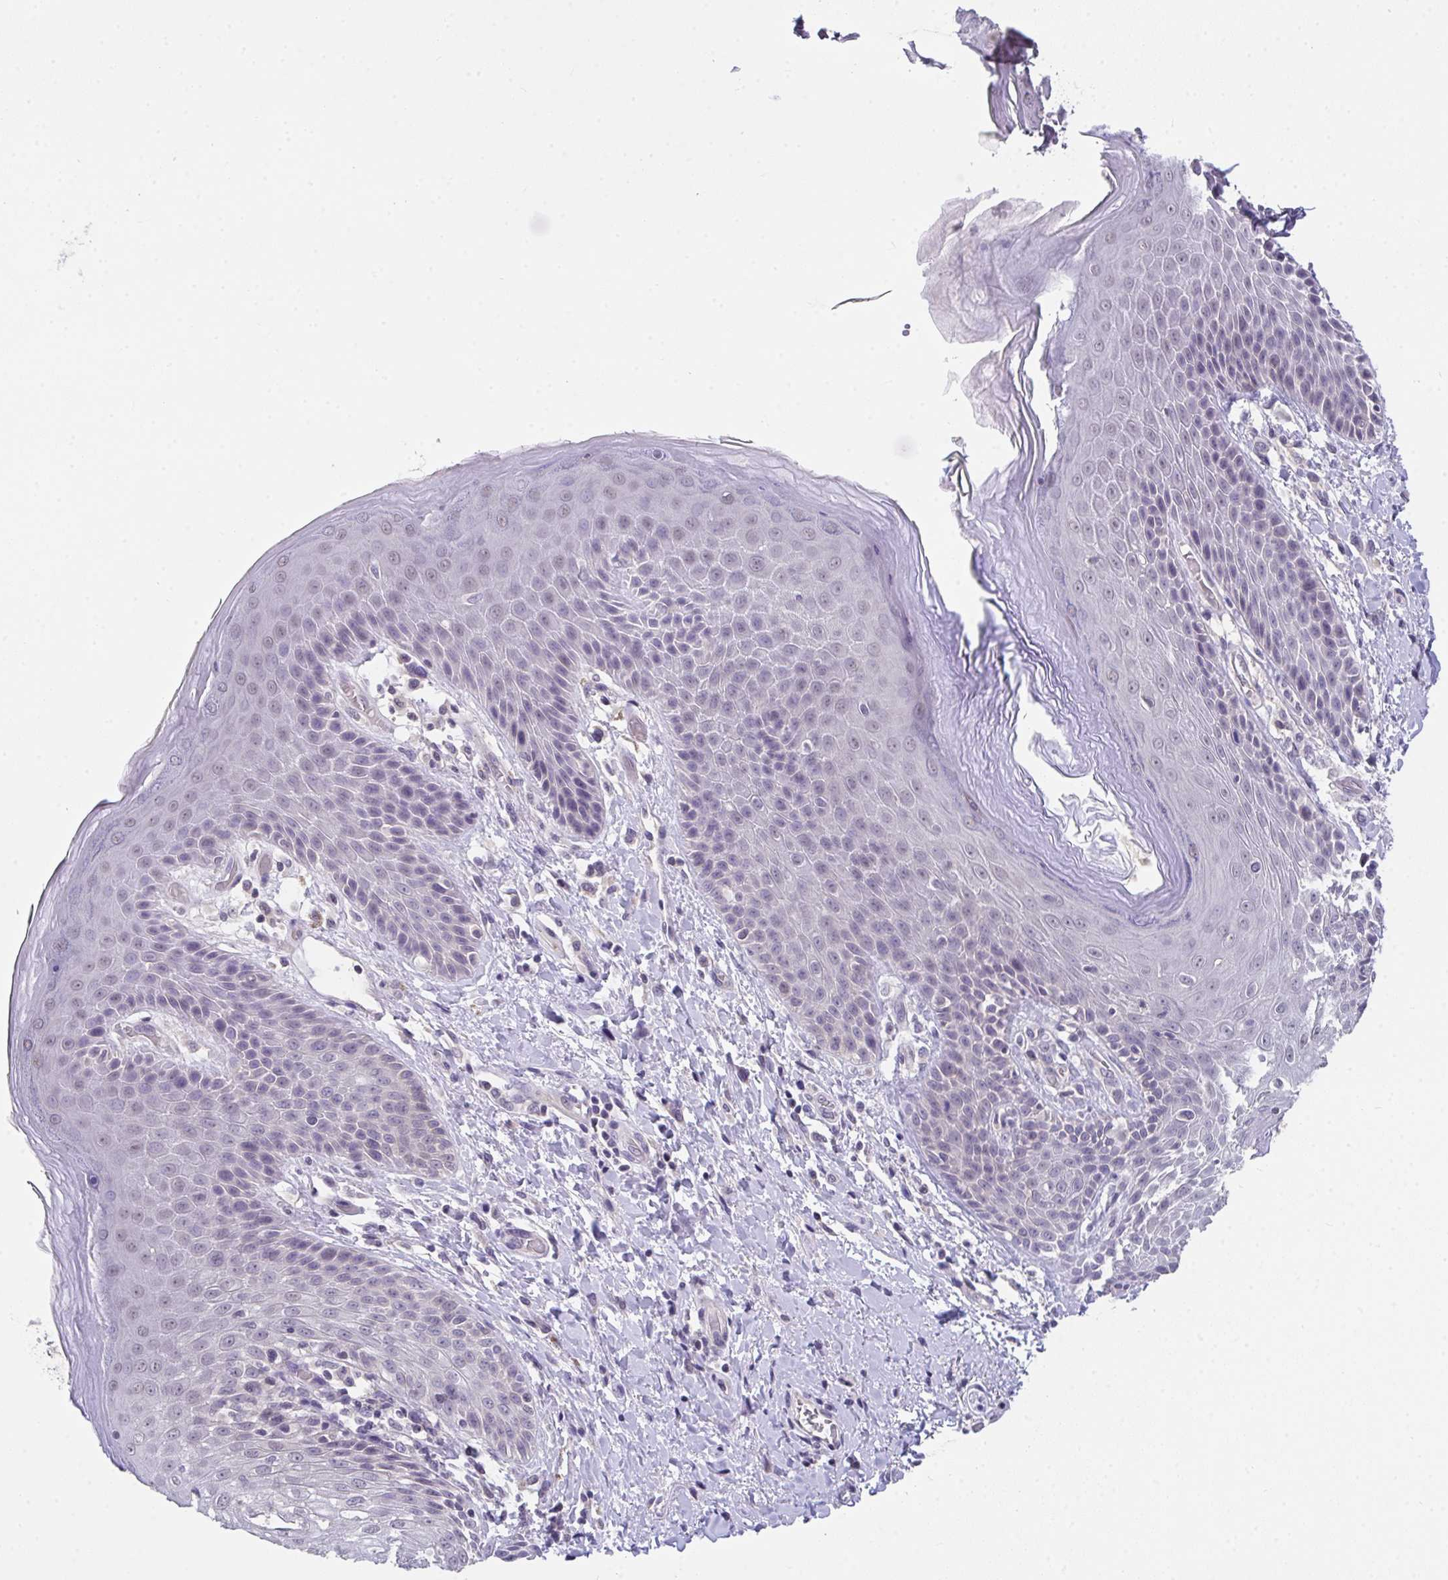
{"staining": {"intensity": "negative", "quantity": "none", "location": "none"}, "tissue": "skin", "cell_type": "Epidermal cells", "image_type": "normal", "snomed": [{"axis": "morphology", "description": "Normal tissue, NOS"}, {"axis": "topography", "description": "Anal"}, {"axis": "topography", "description": "Peripheral nerve tissue"}], "caption": "The IHC micrograph has no significant staining in epidermal cells of skin.", "gene": "GLTPD2", "patient": {"sex": "male", "age": 51}}